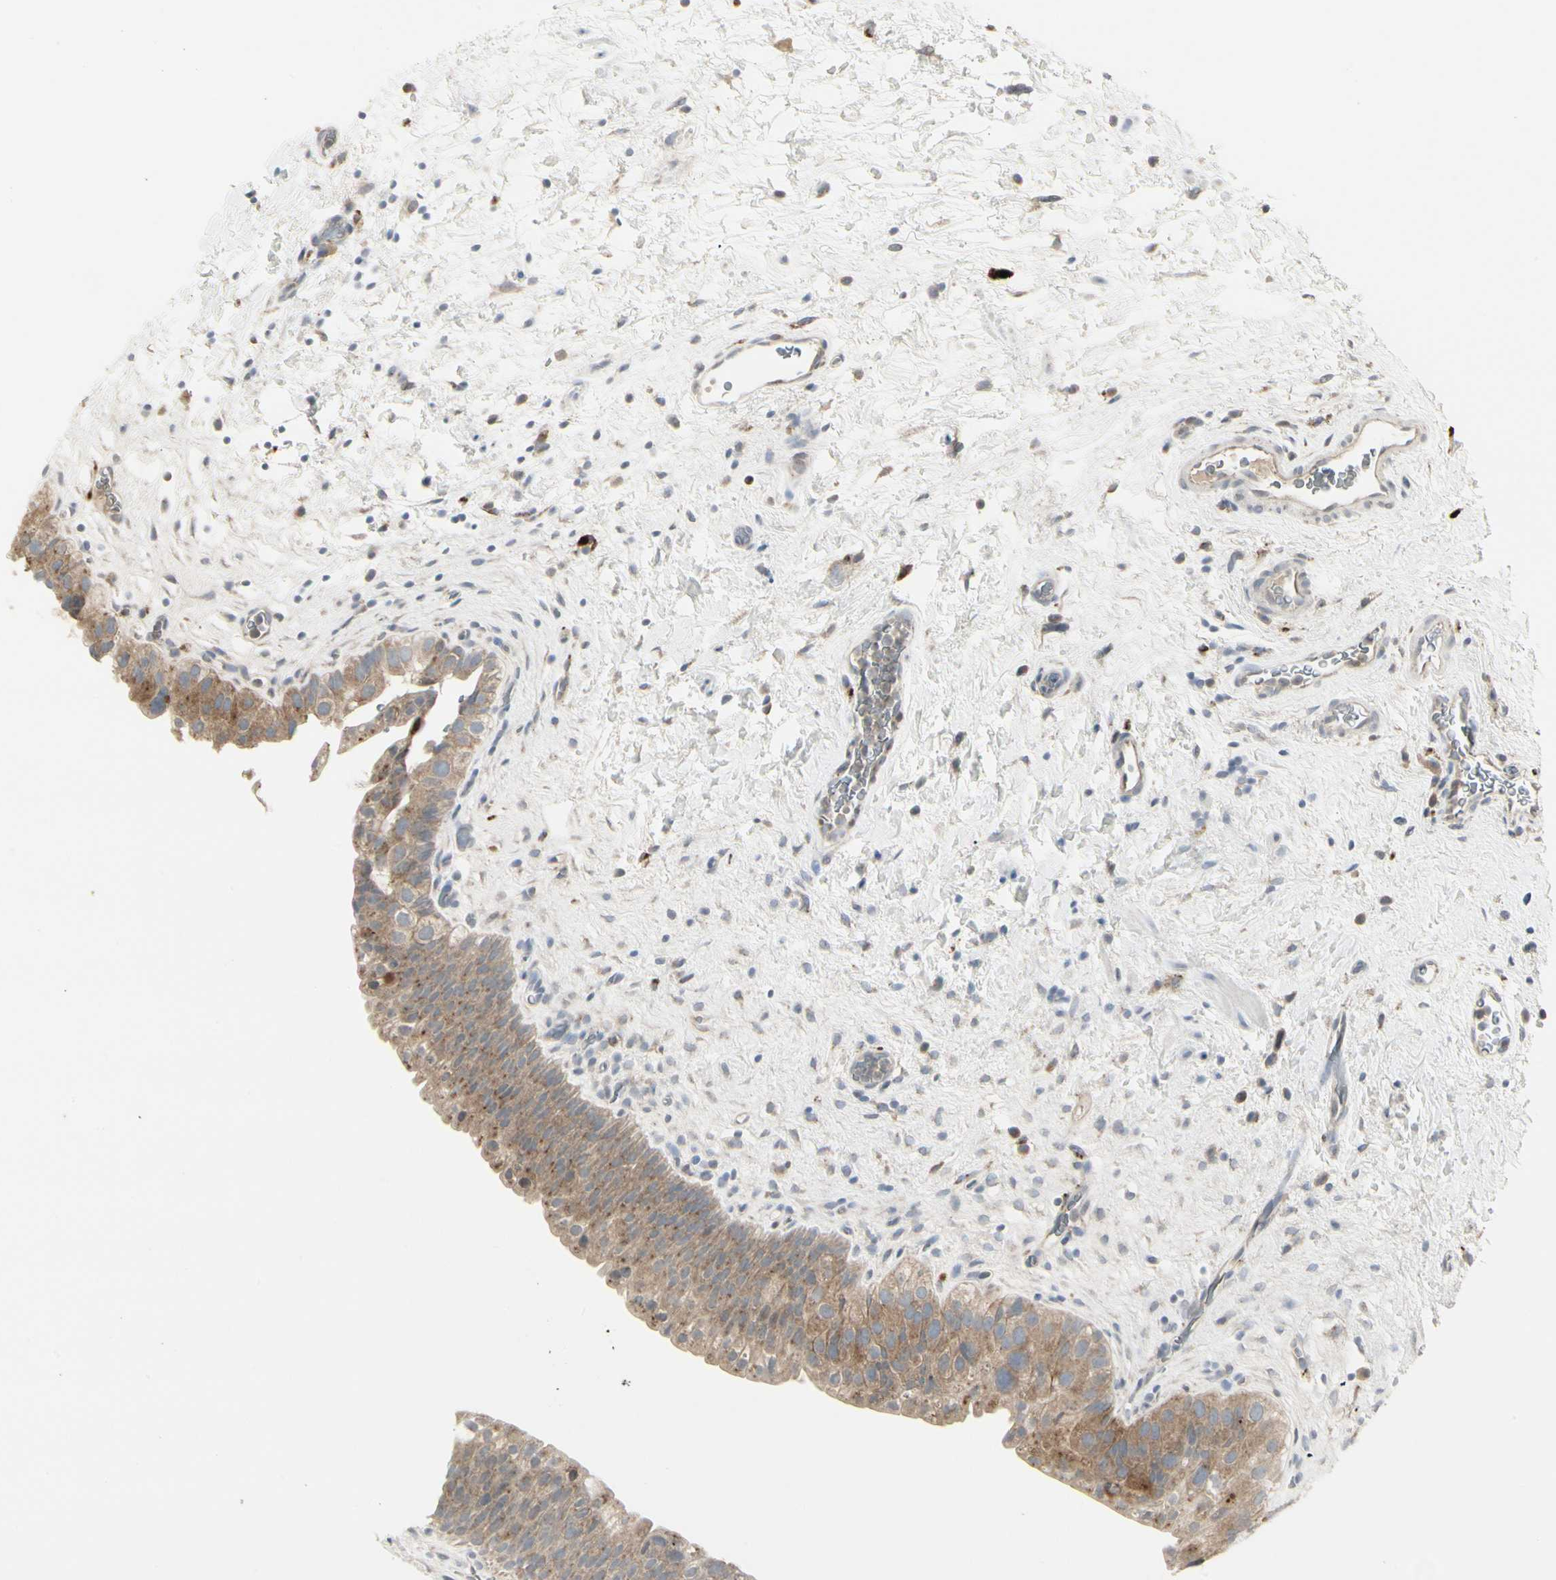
{"staining": {"intensity": "moderate", "quantity": ">75%", "location": "cytoplasmic/membranous"}, "tissue": "urinary bladder", "cell_type": "Urothelial cells", "image_type": "normal", "snomed": [{"axis": "morphology", "description": "Normal tissue, NOS"}, {"axis": "topography", "description": "Urinary bladder"}], "caption": "Urothelial cells reveal medium levels of moderate cytoplasmic/membranous staining in approximately >75% of cells in normal urinary bladder.", "gene": "GRN", "patient": {"sex": "female", "age": 64}}